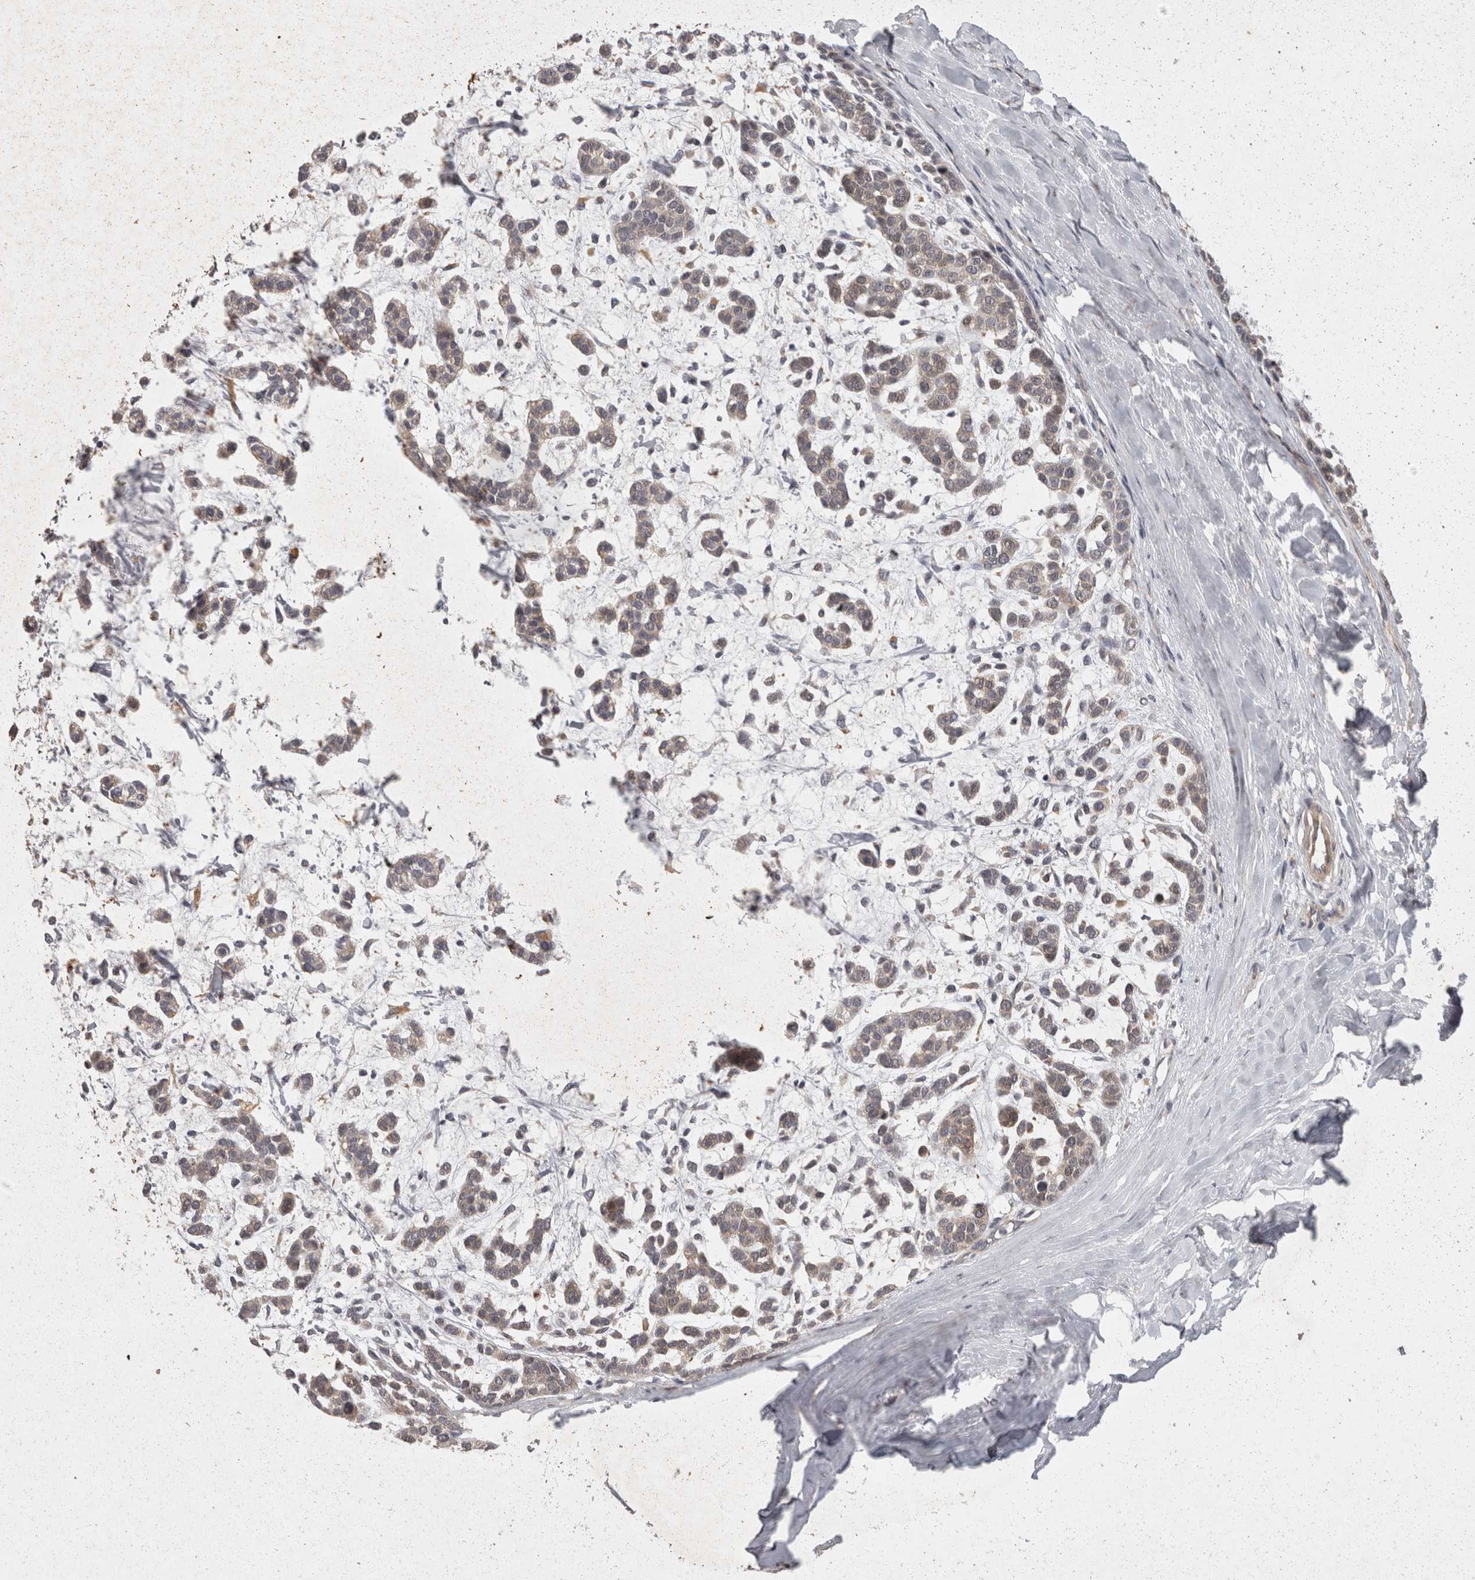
{"staining": {"intensity": "weak", "quantity": ">75%", "location": "cytoplasmic/membranous"}, "tissue": "head and neck cancer", "cell_type": "Tumor cells", "image_type": "cancer", "snomed": [{"axis": "morphology", "description": "Adenocarcinoma, NOS"}, {"axis": "morphology", "description": "Adenoma, NOS"}, {"axis": "topography", "description": "Head-Neck"}], "caption": "Immunohistochemical staining of head and neck adenoma demonstrates low levels of weak cytoplasmic/membranous protein expression in about >75% of tumor cells. (Stains: DAB (3,3'-diaminobenzidine) in brown, nuclei in blue, Microscopy: brightfield microscopy at high magnification).", "gene": "ACAT2", "patient": {"sex": "female", "age": 55}}